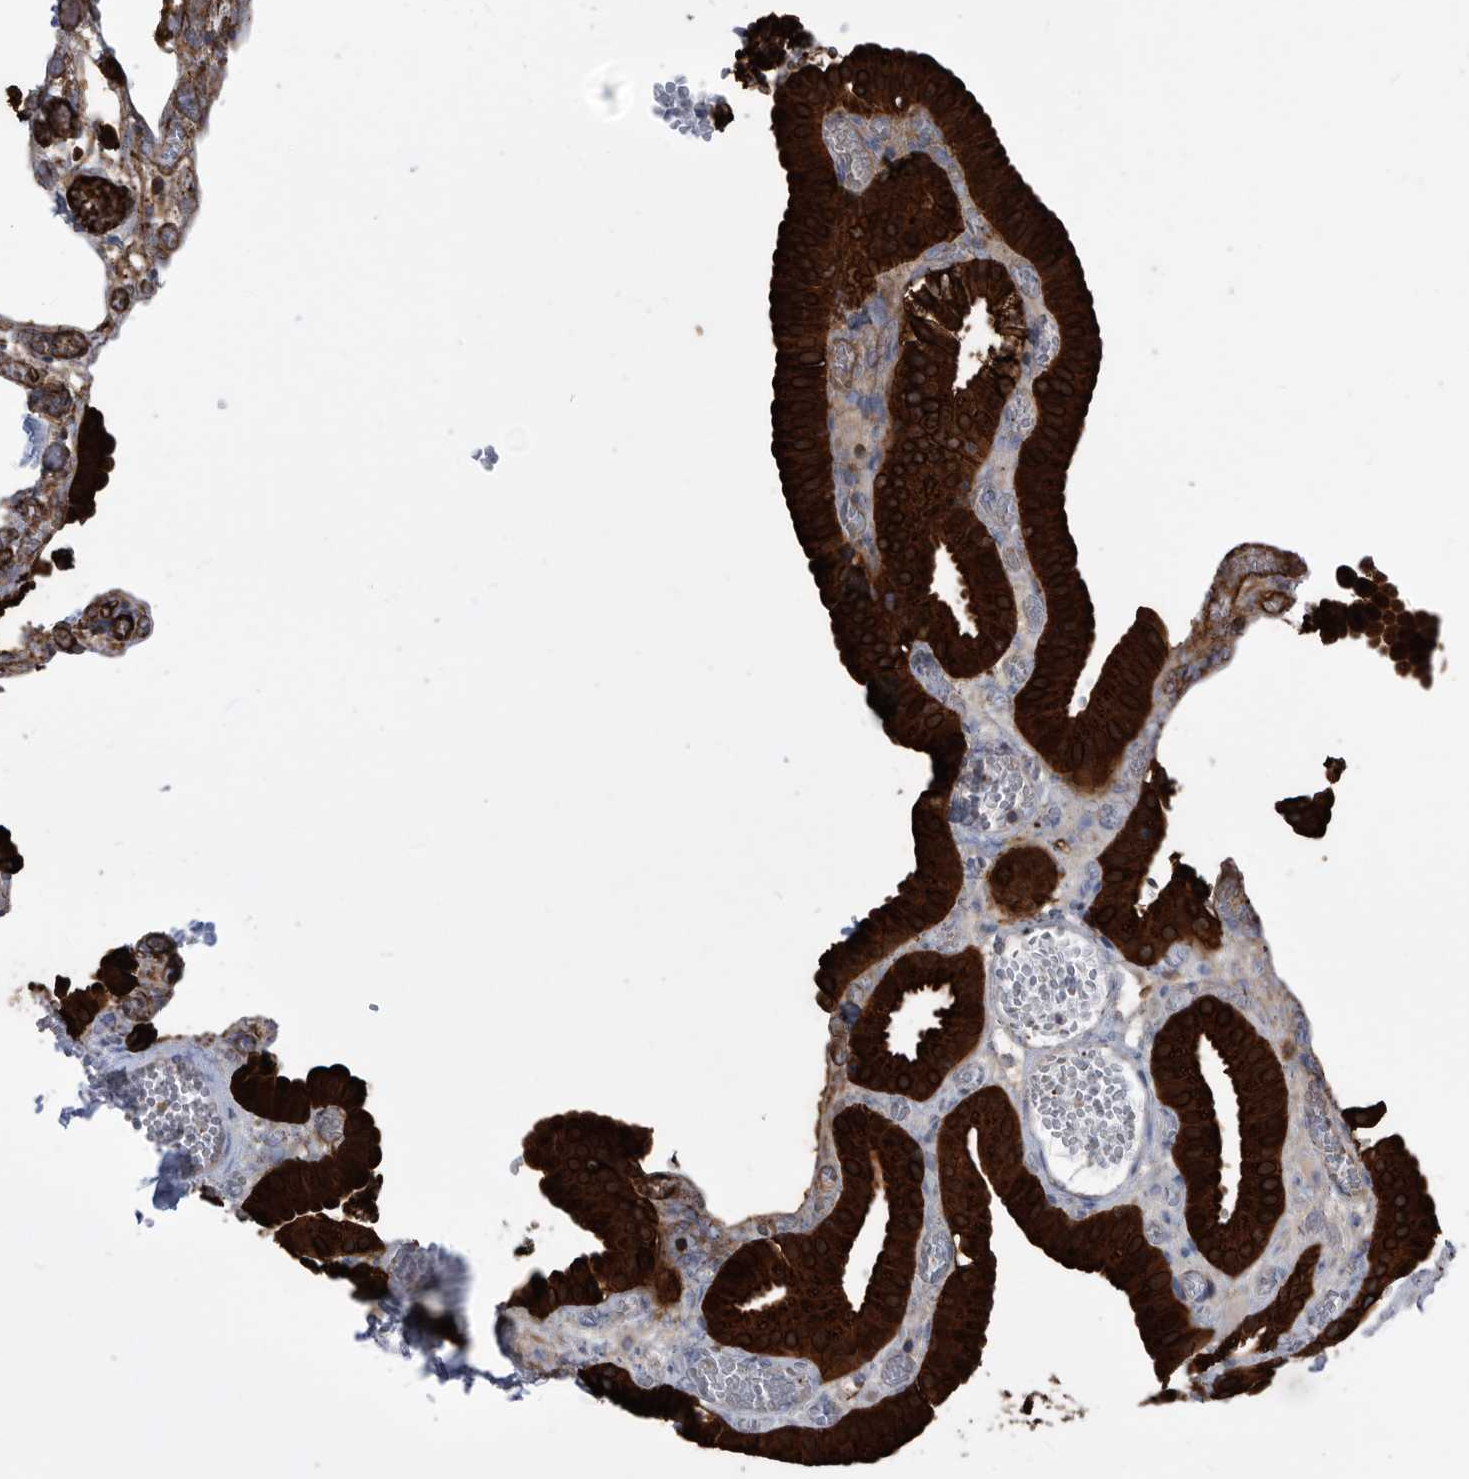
{"staining": {"intensity": "strong", "quantity": ">75%", "location": "cytoplasmic/membranous"}, "tissue": "gallbladder", "cell_type": "Glandular cells", "image_type": "normal", "snomed": [{"axis": "morphology", "description": "Normal tissue, NOS"}, {"axis": "topography", "description": "Gallbladder"}], "caption": "An image of gallbladder stained for a protein reveals strong cytoplasmic/membranous brown staining in glandular cells. Nuclei are stained in blue.", "gene": "BAIAP3", "patient": {"sex": "female", "age": 64}}